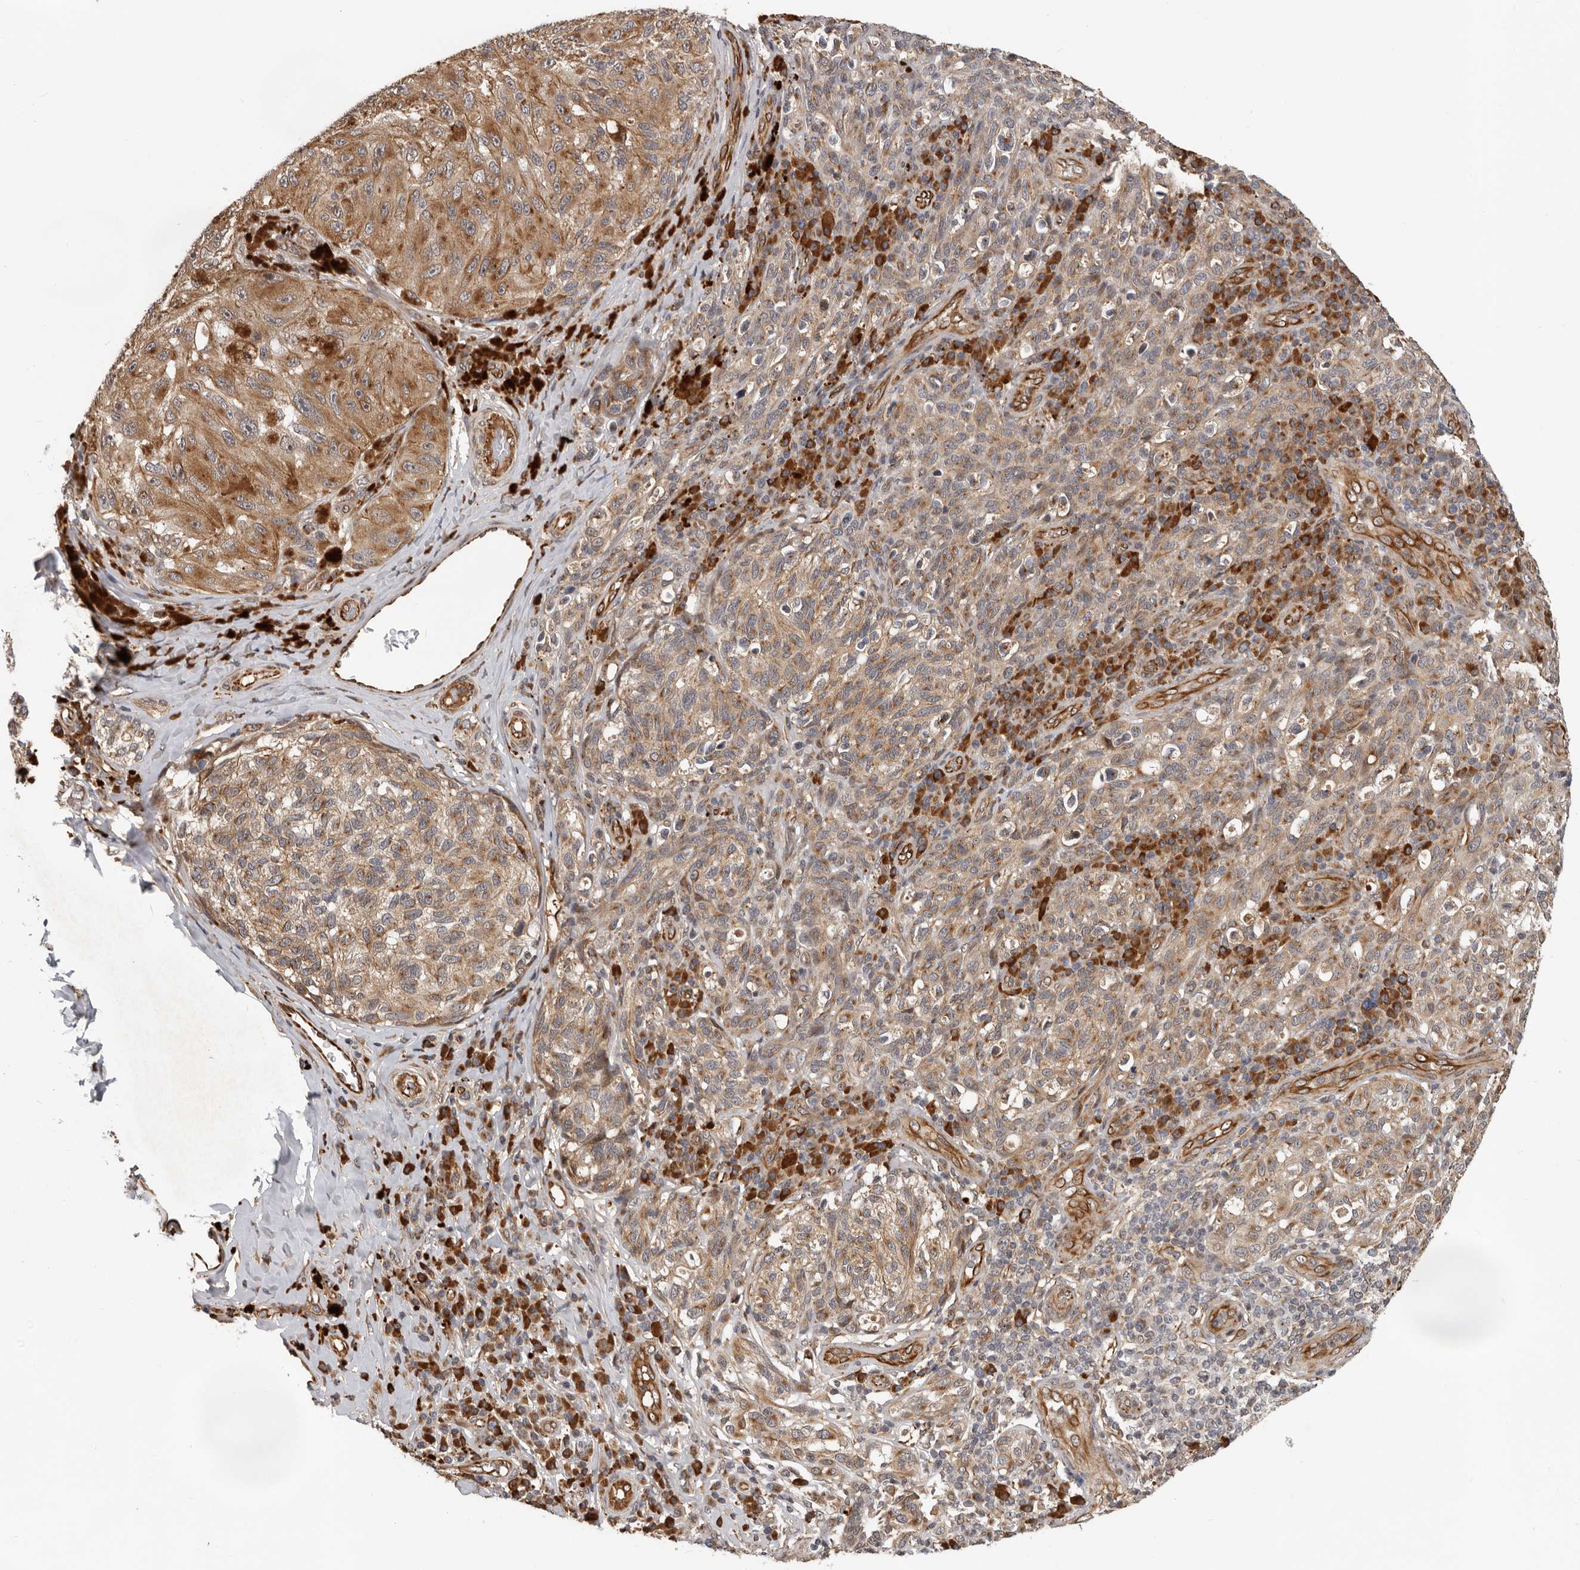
{"staining": {"intensity": "moderate", "quantity": ">75%", "location": "cytoplasmic/membranous"}, "tissue": "melanoma", "cell_type": "Tumor cells", "image_type": "cancer", "snomed": [{"axis": "morphology", "description": "Malignant melanoma, NOS"}, {"axis": "topography", "description": "Skin"}], "caption": "This is a histology image of IHC staining of malignant melanoma, which shows moderate positivity in the cytoplasmic/membranous of tumor cells.", "gene": "RNF157", "patient": {"sex": "female", "age": 73}}